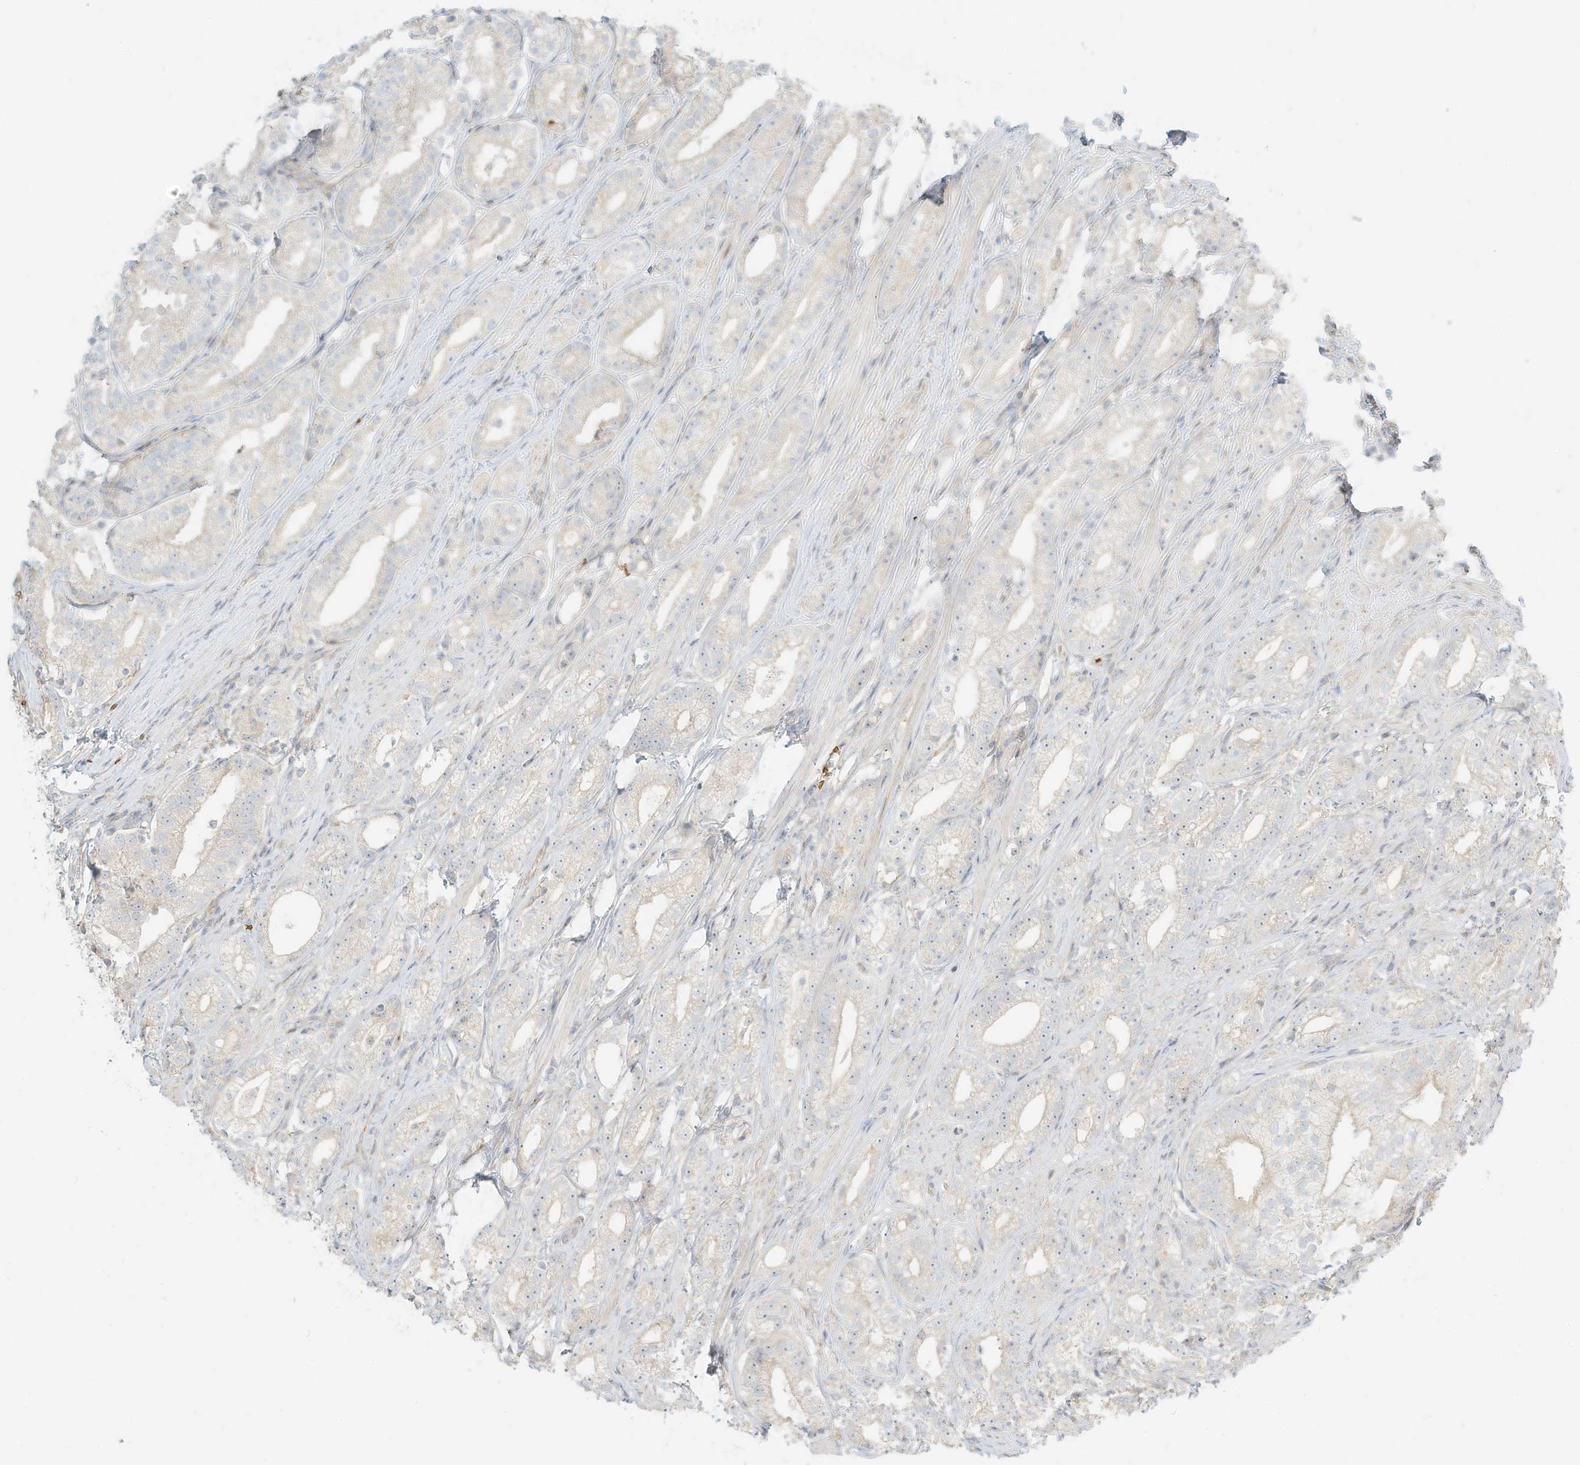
{"staining": {"intensity": "negative", "quantity": "none", "location": "none"}, "tissue": "prostate cancer", "cell_type": "Tumor cells", "image_type": "cancer", "snomed": [{"axis": "morphology", "description": "Adenocarcinoma, High grade"}, {"axis": "topography", "description": "Prostate"}], "caption": "Tumor cells show no significant expression in prostate adenocarcinoma (high-grade).", "gene": "OFD1", "patient": {"sex": "male", "age": 69}}